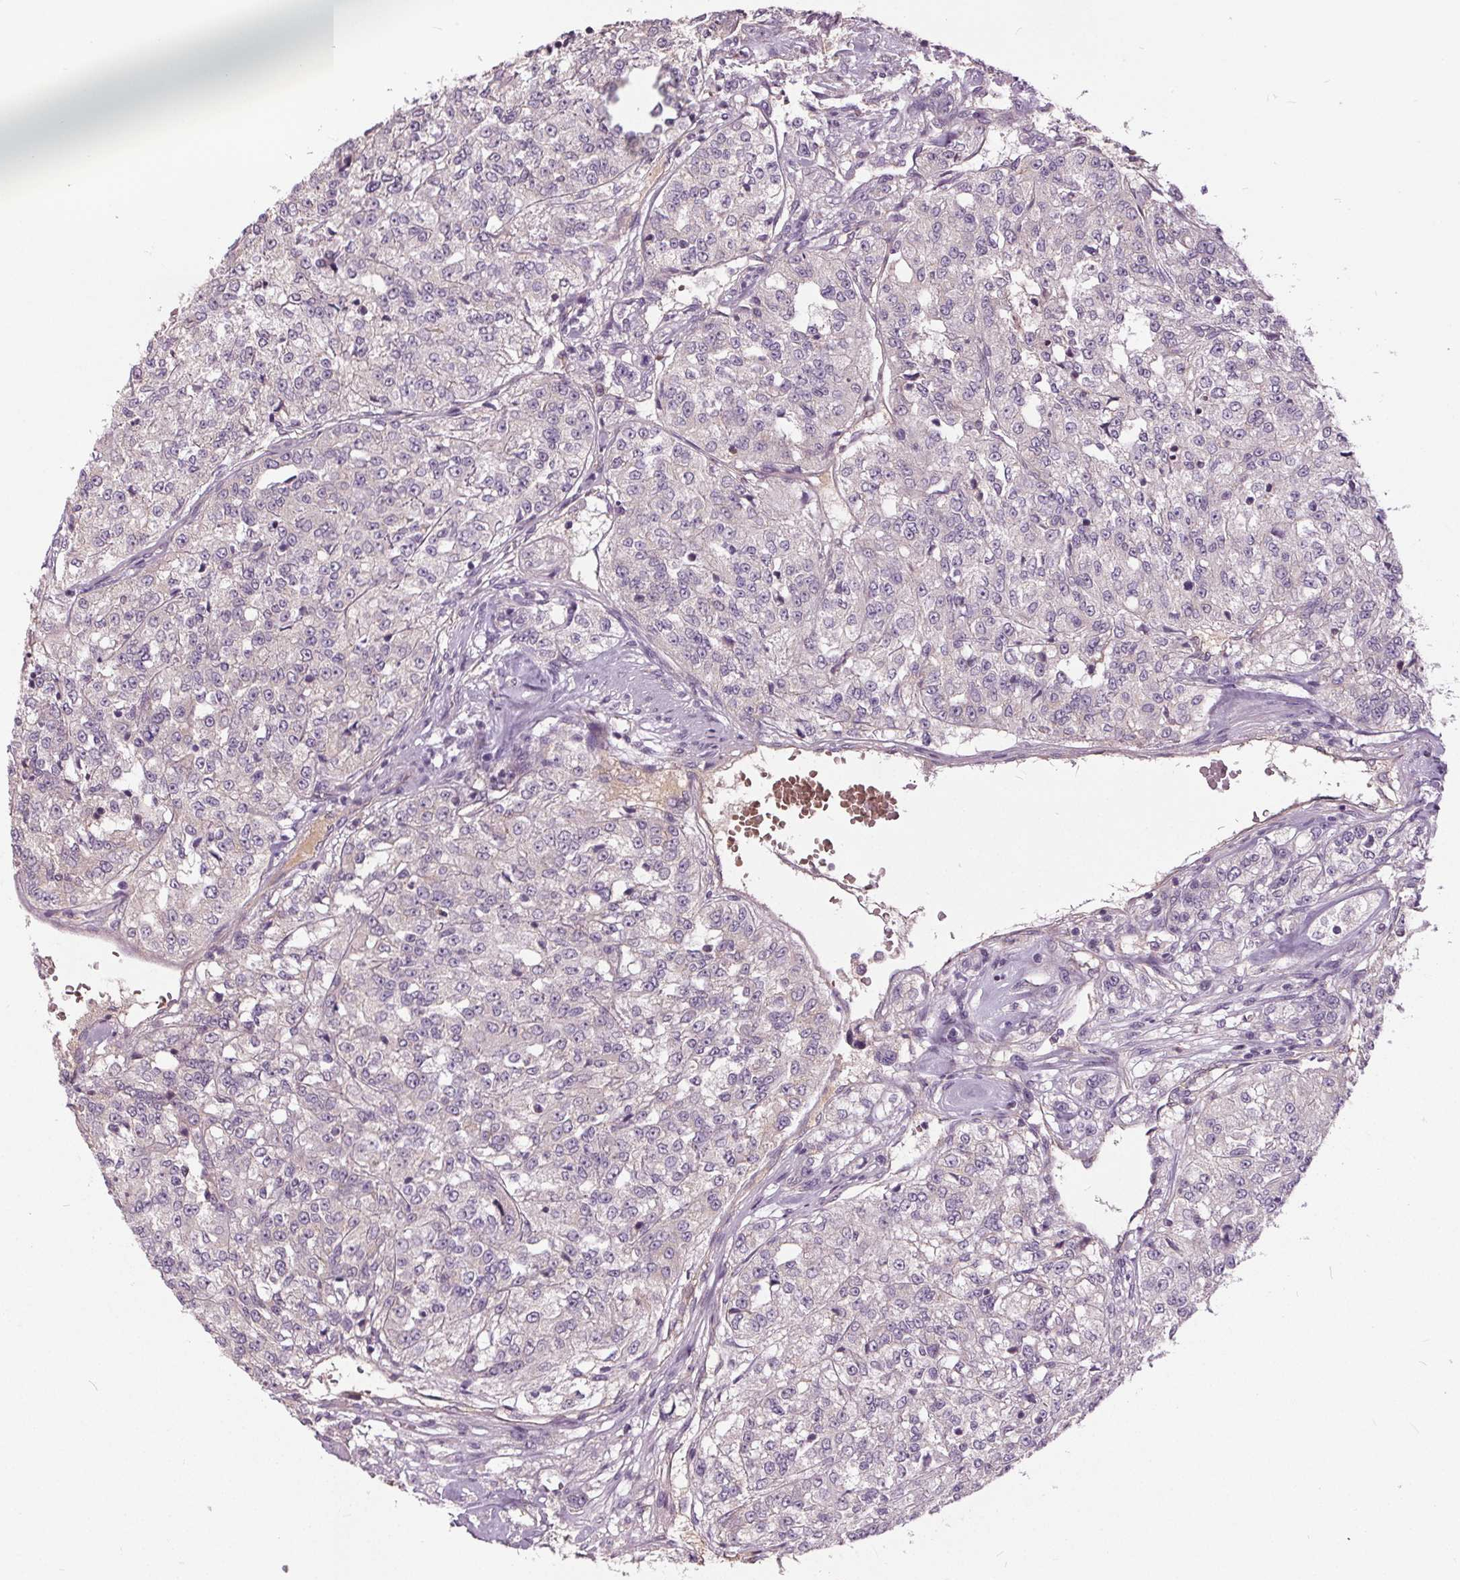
{"staining": {"intensity": "negative", "quantity": "none", "location": "none"}, "tissue": "renal cancer", "cell_type": "Tumor cells", "image_type": "cancer", "snomed": [{"axis": "morphology", "description": "Adenocarcinoma, NOS"}, {"axis": "topography", "description": "Kidney"}], "caption": "Immunohistochemistry of renal cancer (adenocarcinoma) reveals no expression in tumor cells. The staining is performed using DAB (3,3'-diaminobenzidine) brown chromogen with nuclei counter-stained in using hematoxylin.", "gene": "PDGFD", "patient": {"sex": "female", "age": 63}}